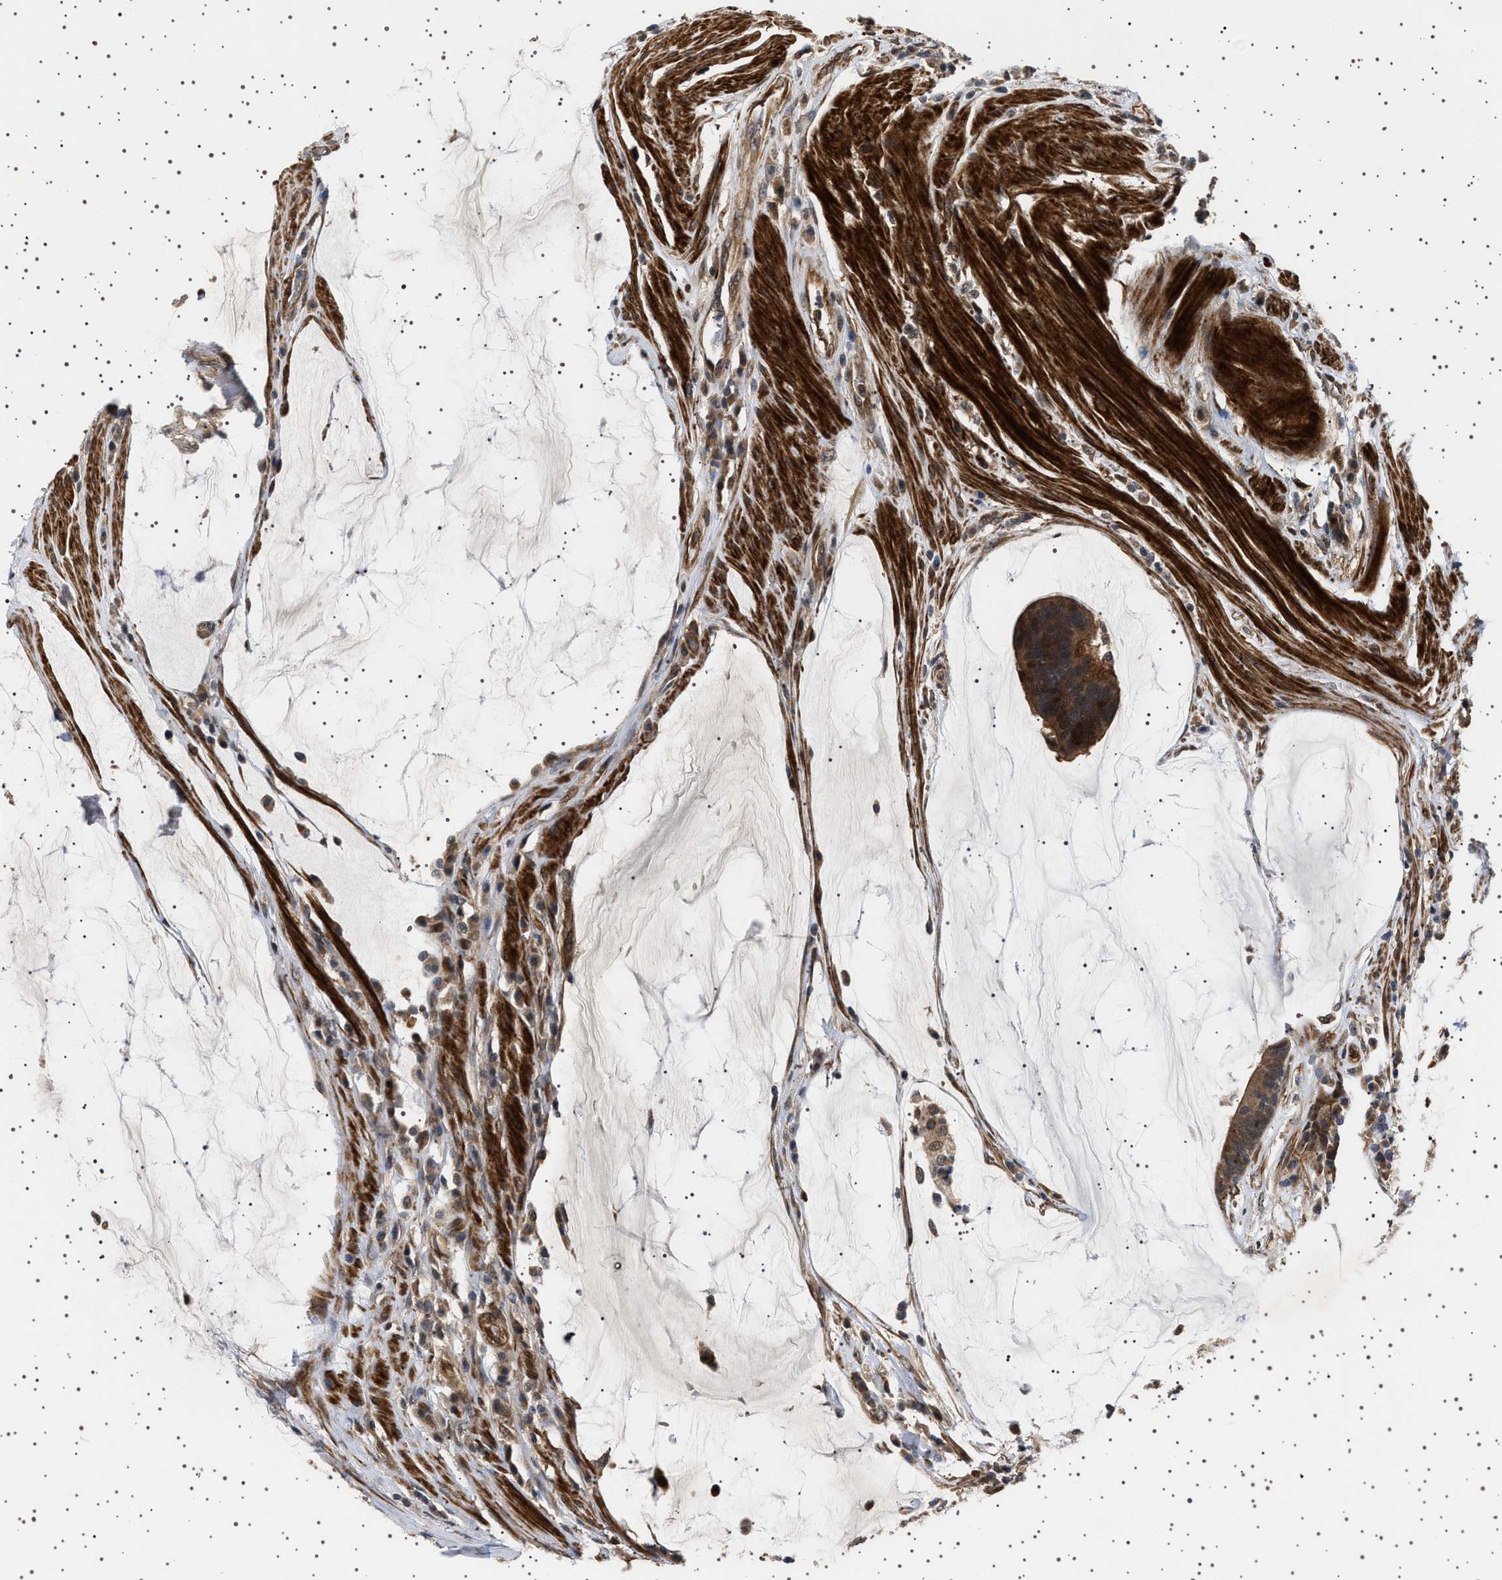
{"staining": {"intensity": "moderate", "quantity": ">75%", "location": "cytoplasmic/membranous"}, "tissue": "colorectal cancer", "cell_type": "Tumor cells", "image_type": "cancer", "snomed": [{"axis": "morphology", "description": "Adenocarcinoma, NOS"}, {"axis": "topography", "description": "Rectum"}], "caption": "Tumor cells reveal medium levels of moderate cytoplasmic/membranous staining in about >75% of cells in colorectal cancer (adenocarcinoma).", "gene": "BAG3", "patient": {"sex": "female", "age": 89}}